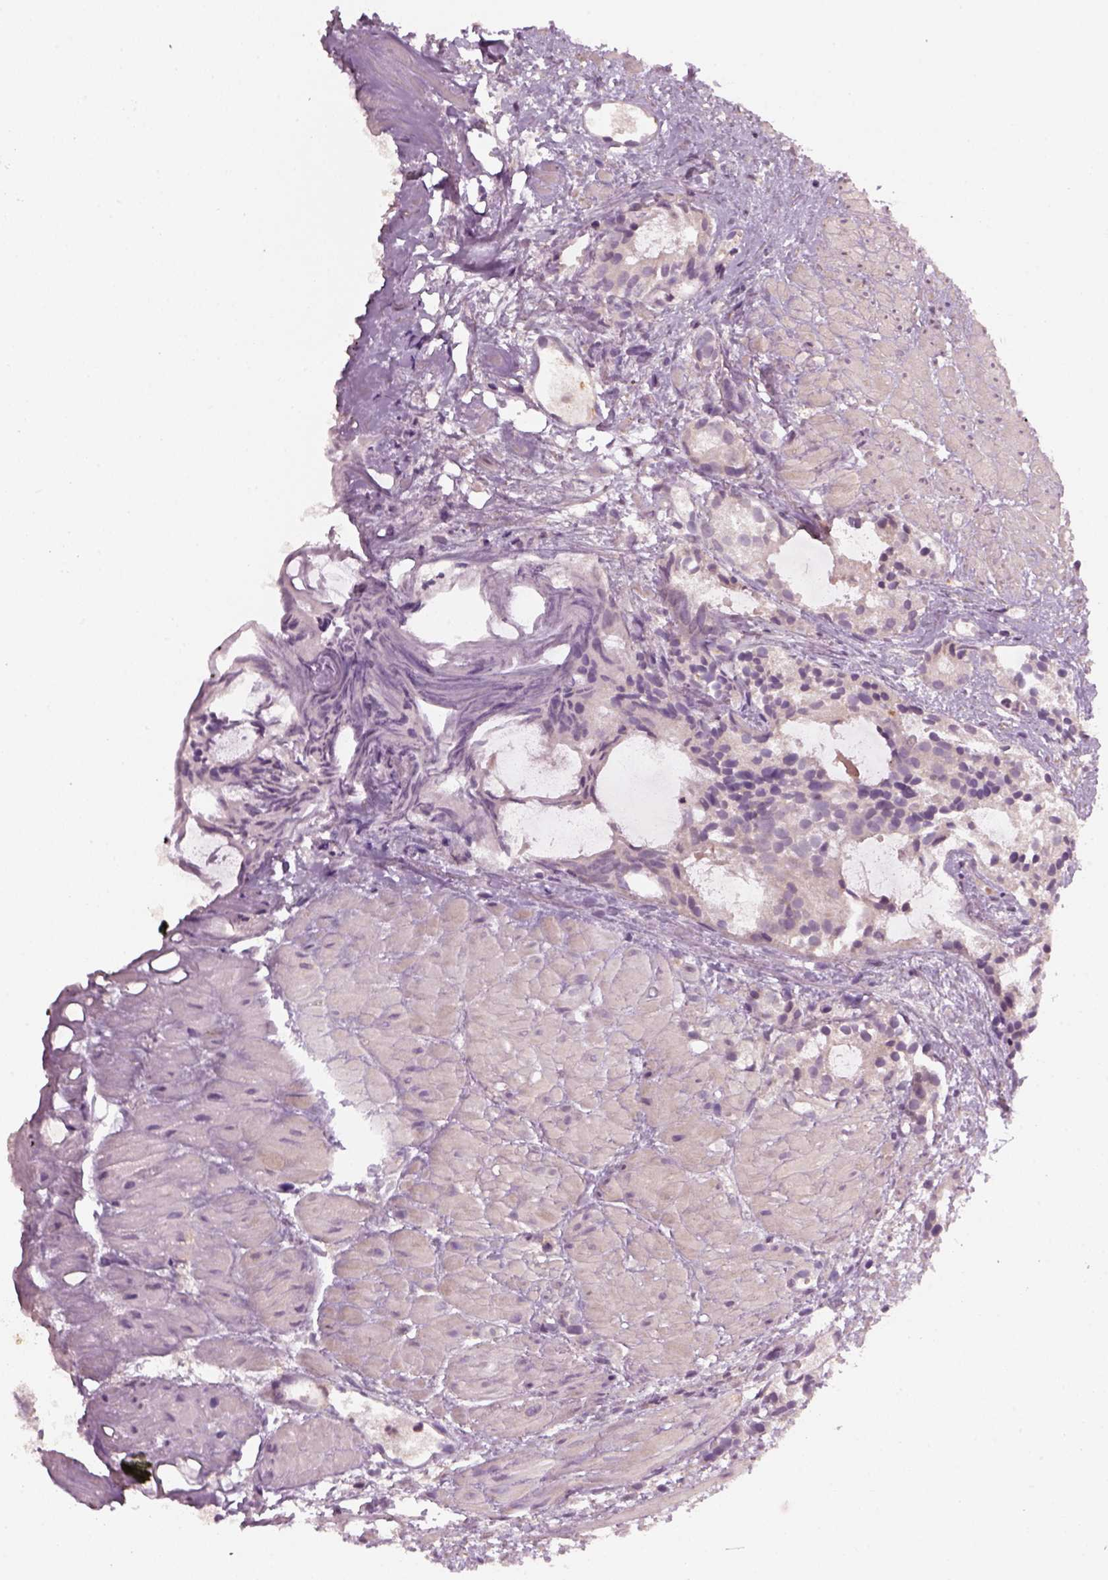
{"staining": {"intensity": "negative", "quantity": "none", "location": "none"}, "tissue": "prostate cancer", "cell_type": "Tumor cells", "image_type": "cancer", "snomed": [{"axis": "morphology", "description": "Adenocarcinoma, High grade"}, {"axis": "topography", "description": "Prostate"}], "caption": "Immunohistochemical staining of human prostate cancer displays no significant staining in tumor cells.", "gene": "GDNF", "patient": {"sex": "male", "age": 79}}